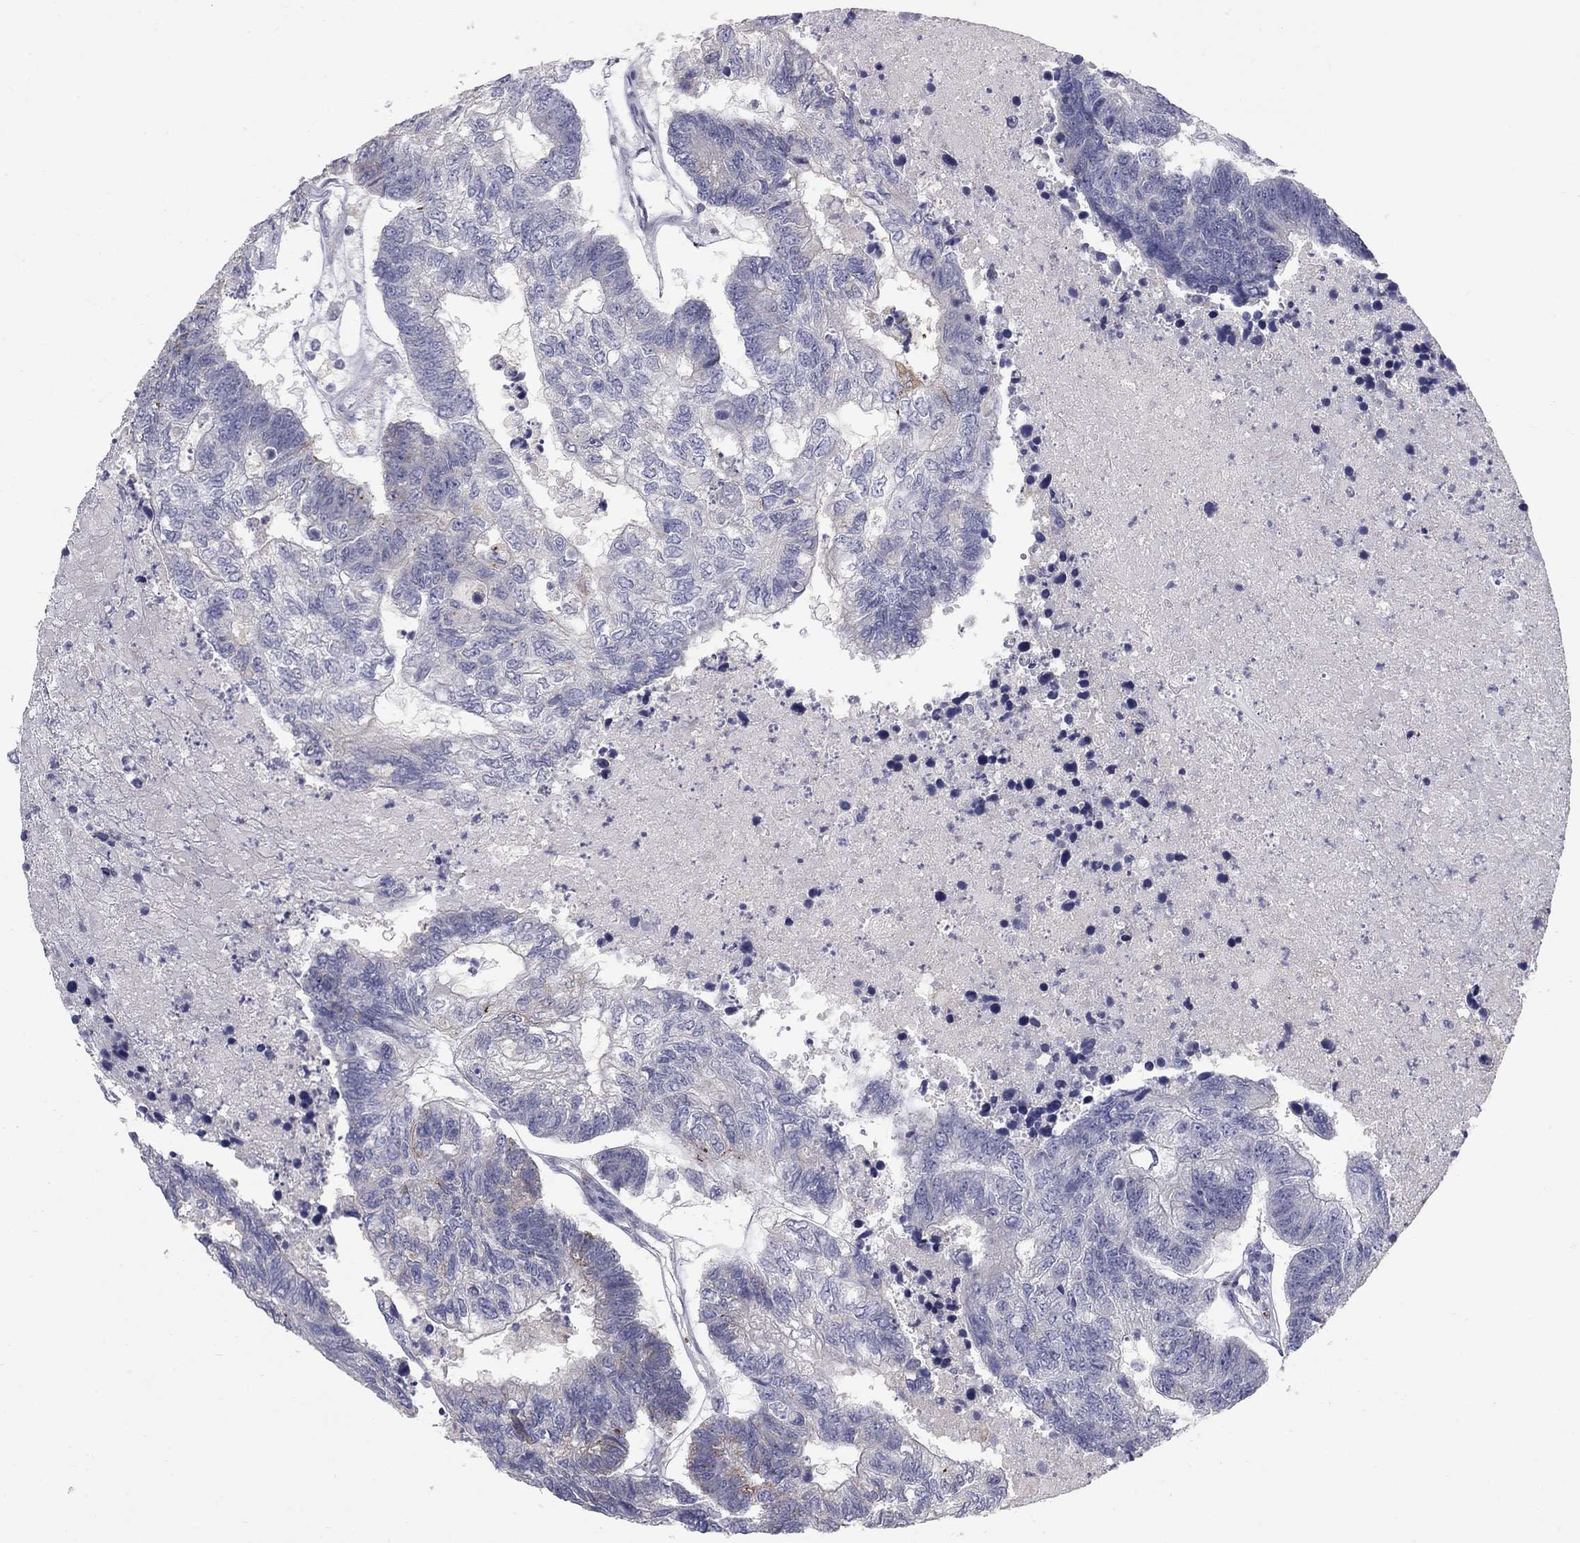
{"staining": {"intensity": "negative", "quantity": "none", "location": "none"}, "tissue": "colorectal cancer", "cell_type": "Tumor cells", "image_type": "cancer", "snomed": [{"axis": "morphology", "description": "Adenocarcinoma, NOS"}, {"axis": "topography", "description": "Colon"}], "caption": "An immunohistochemistry micrograph of colorectal cancer is shown. There is no staining in tumor cells of colorectal cancer.", "gene": "NTRK2", "patient": {"sex": "female", "age": 48}}